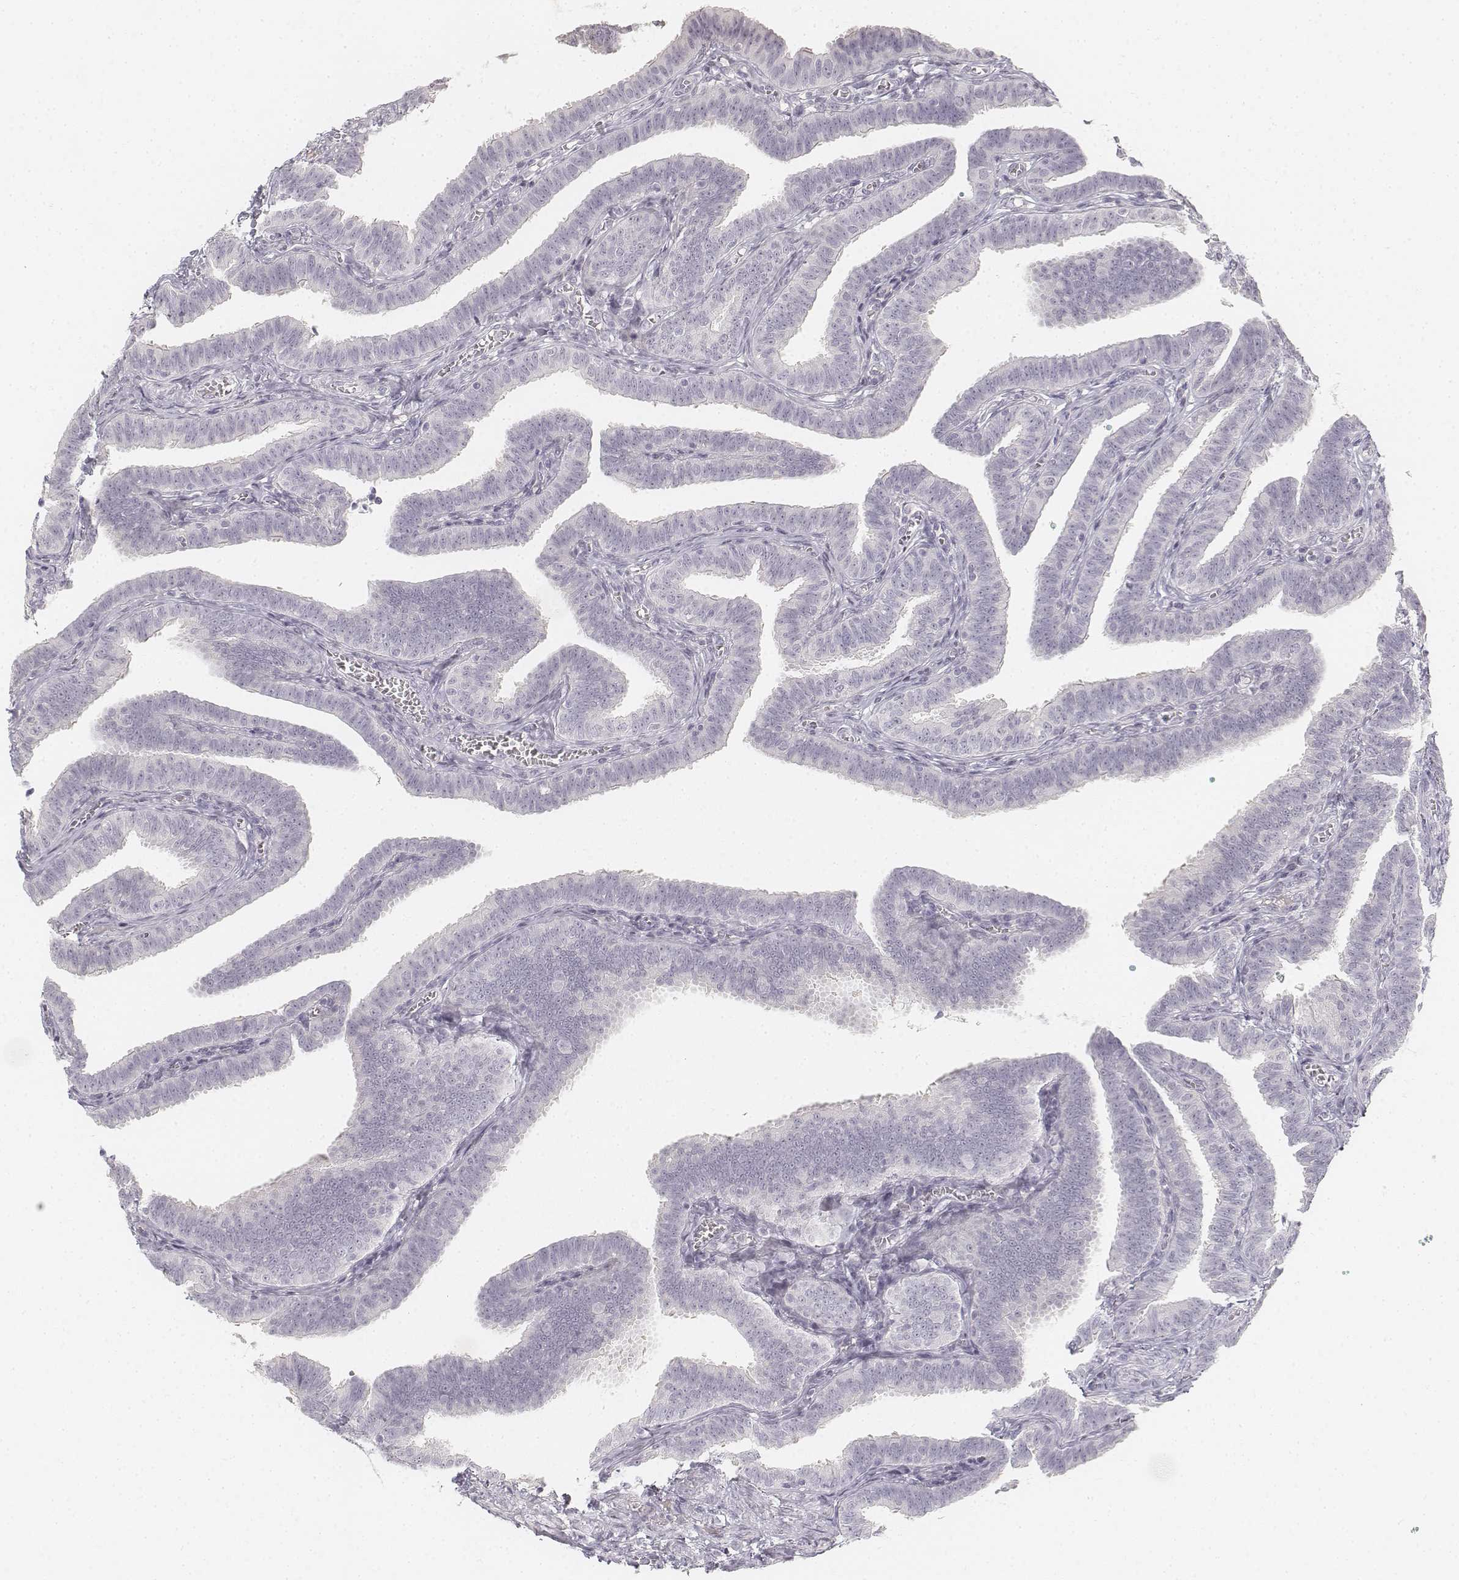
{"staining": {"intensity": "negative", "quantity": "none", "location": "none"}, "tissue": "fallopian tube", "cell_type": "Glandular cells", "image_type": "normal", "snomed": [{"axis": "morphology", "description": "Normal tissue, NOS"}, {"axis": "topography", "description": "Fallopian tube"}], "caption": "A micrograph of human fallopian tube is negative for staining in glandular cells. (DAB IHC visualized using brightfield microscopy, high magnification).", "gene": "DSG4", "patient": {"sex": "female", "age": 25}}